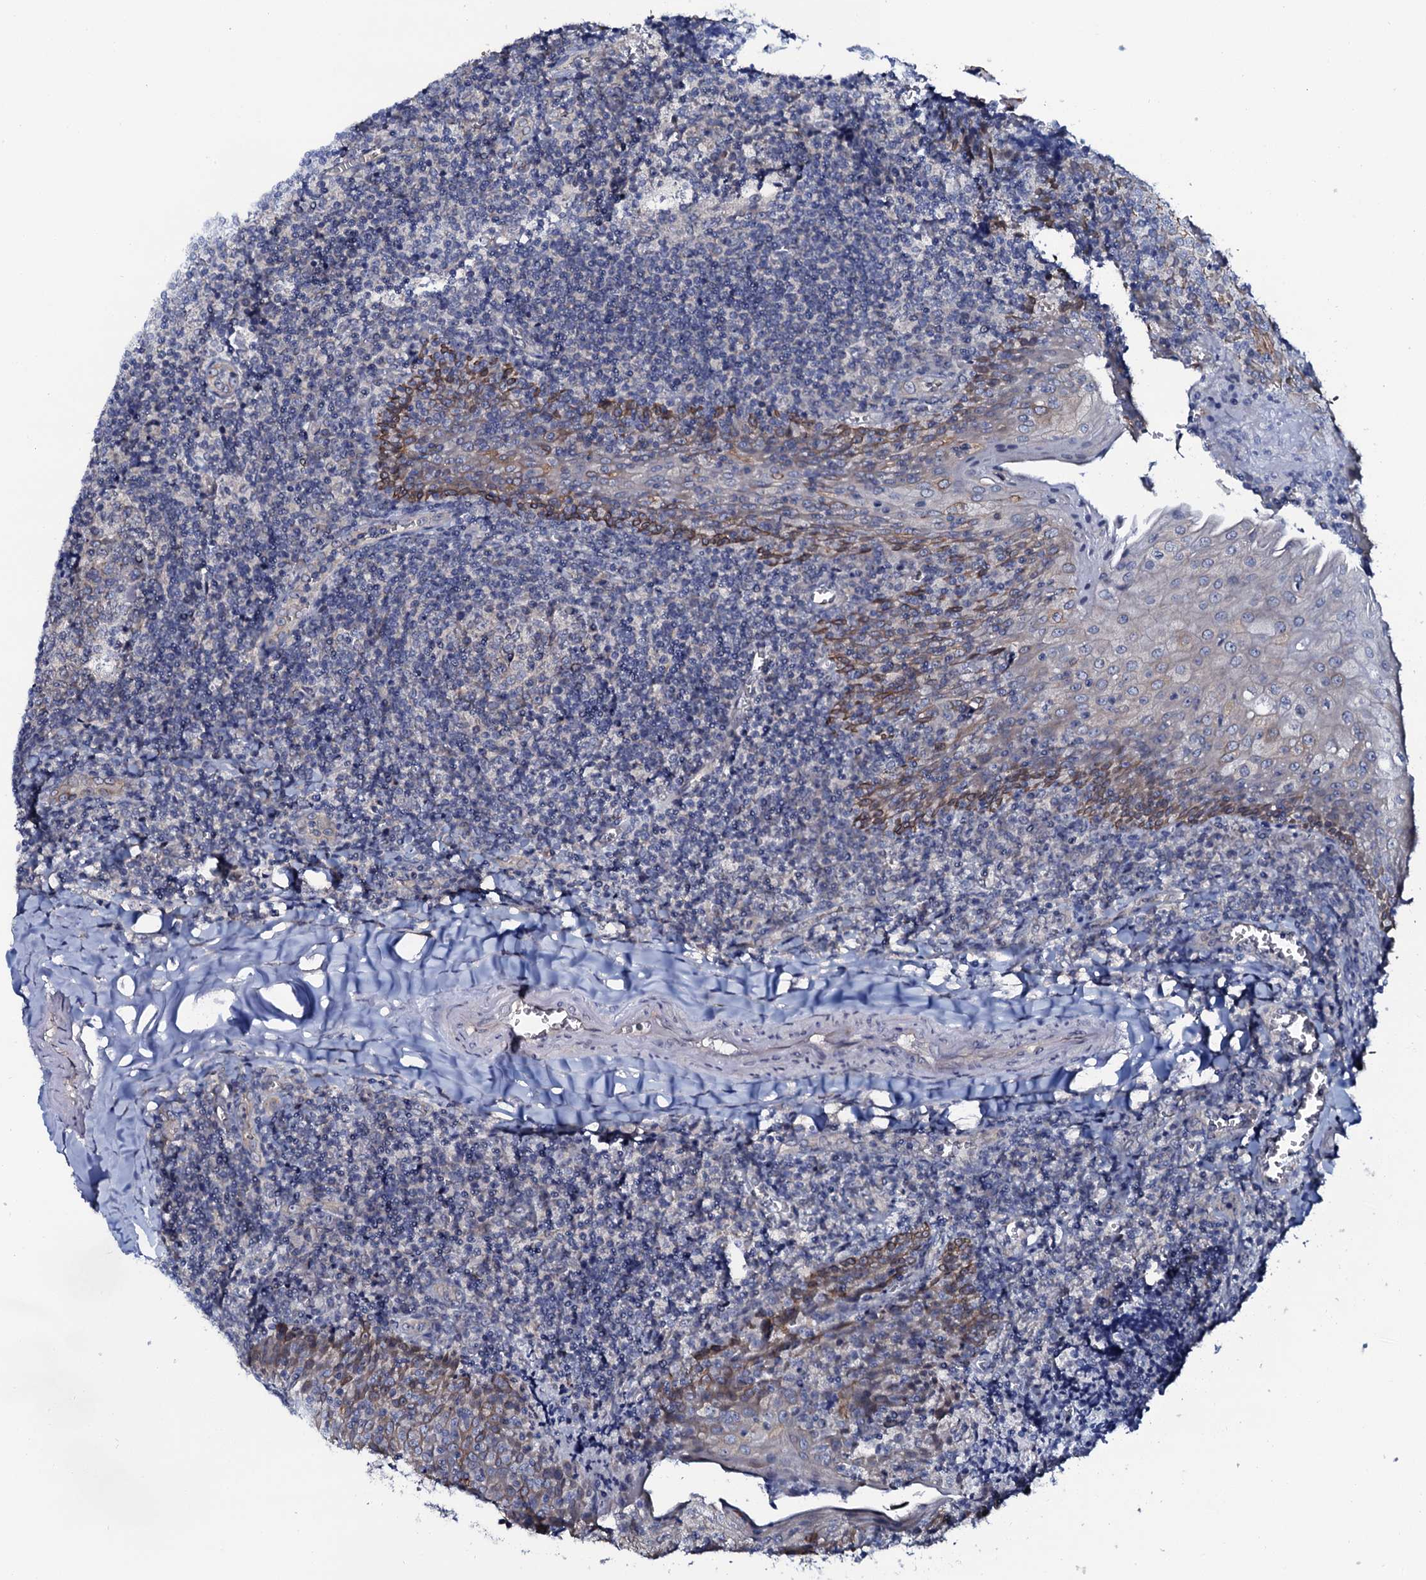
{"staining": {"intensity": "negative", "quantity": "none", "location": "none"}, "tissue": "tonsil", "cell_type": "Germinal center cells", "image_type": "normal", "snomed": [{"axis": "morphology", "description": "Normal tissue, NOS"}, {"axis": "topography", "description": "Tonsil"}], "caption": "IHC photomicrograph of unremarkable tonsil: tonsil stained with DAB displays no significant protein staining in germinal center cells.", "gene": "C10orf88", "patient": {"sex": "male", "age": 27}}